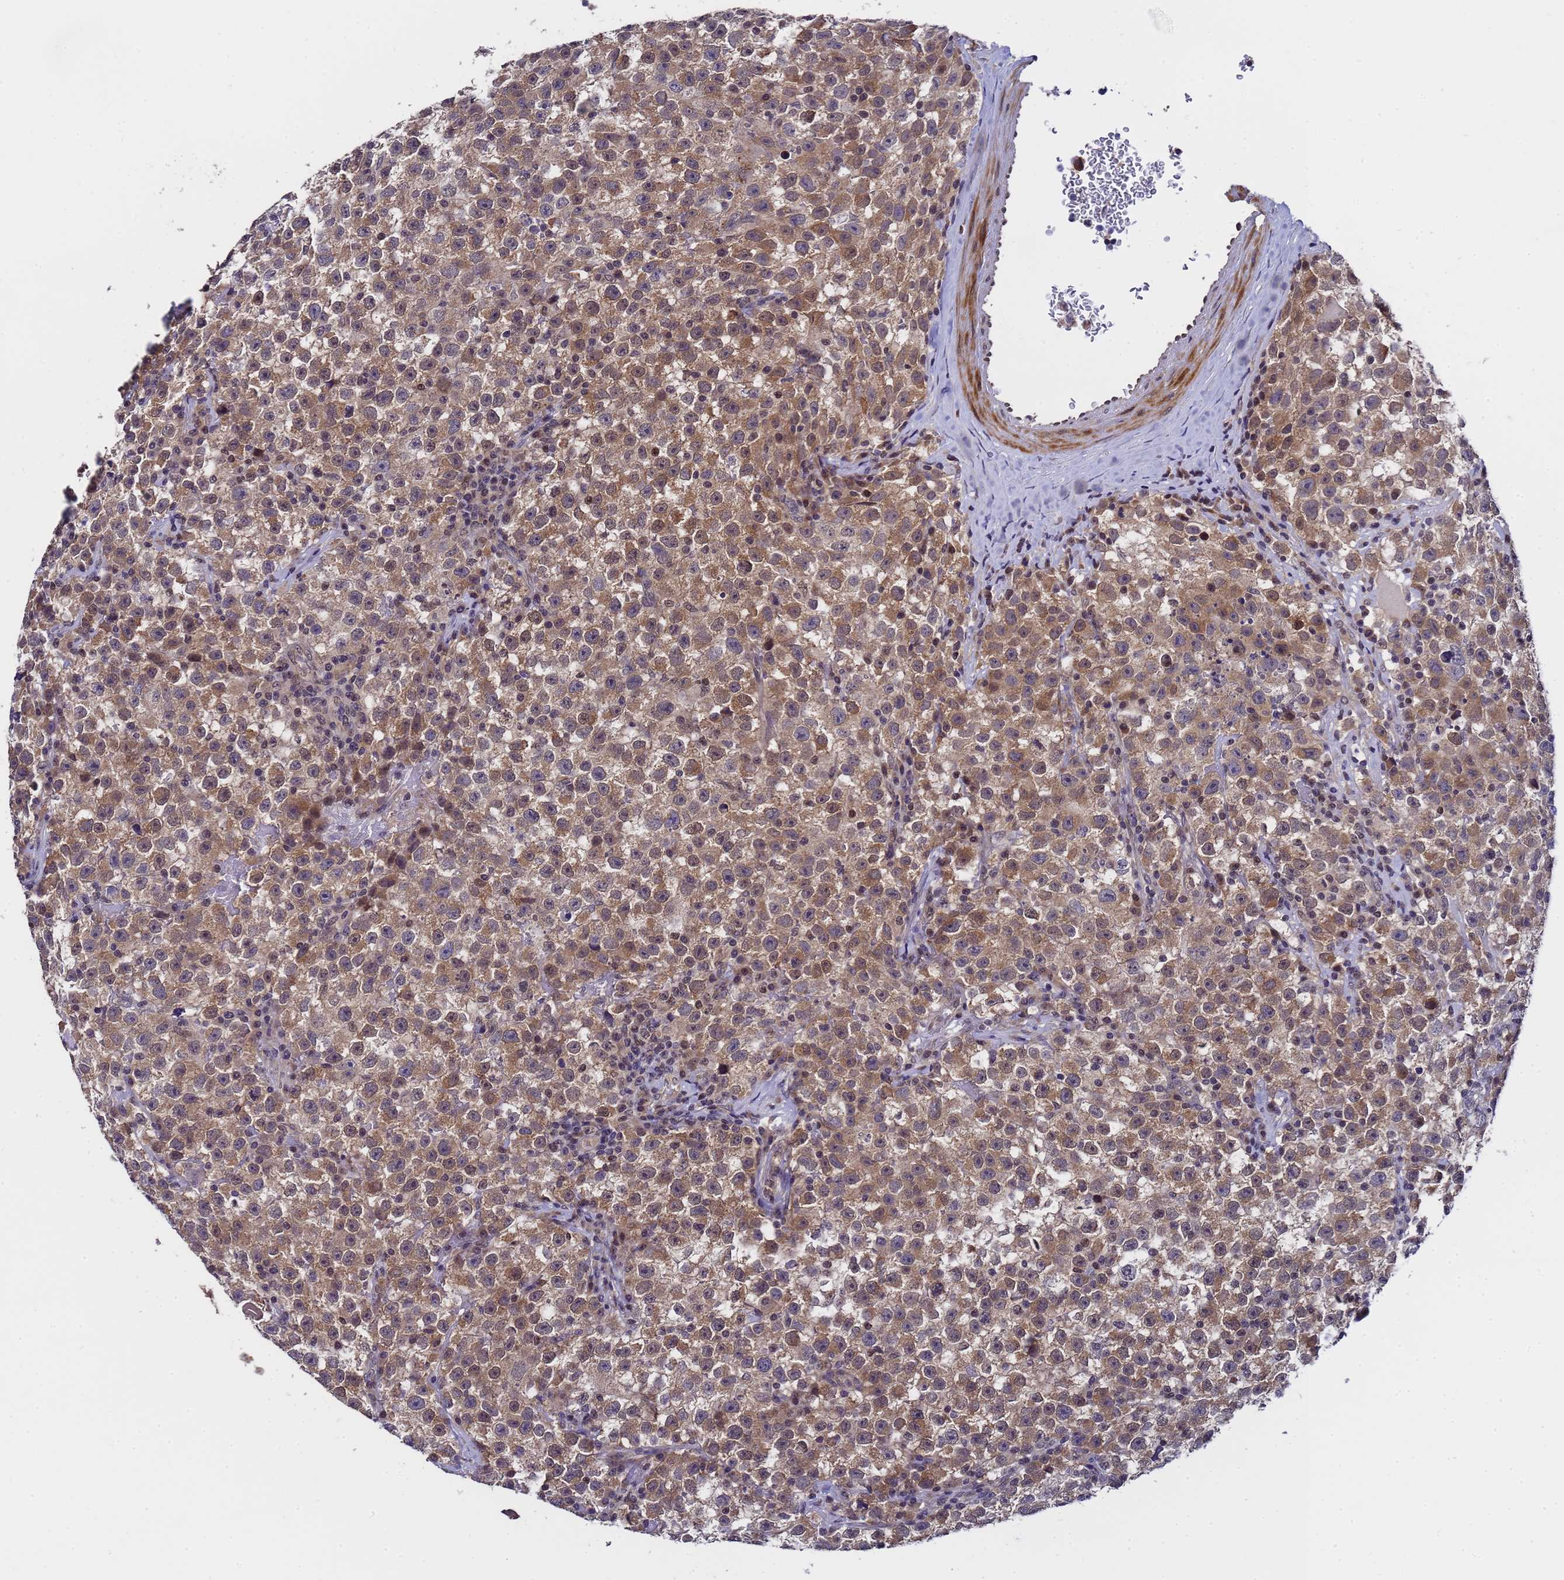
{"staining": {"intensity": "moderate", "quantity": "25%-75%", "location": "cytoplasmic/membranous"}, "tissue": "testis cancer", "cell_type": "Tumor cells", "image_type": "cancer", "snomed": [{"axis": "morphology", "description": "Seminoma, NOS"}, {"axis": "topography", "description": "Testis"}], "caption": "Protein positivity by IHC shows moderate cytoplasmic/membranous positivity in about 25%-75% of tumor cells in testis cancer.", "gene": "ANAPC13", "patient": {"sex": "male", "age": 22}}